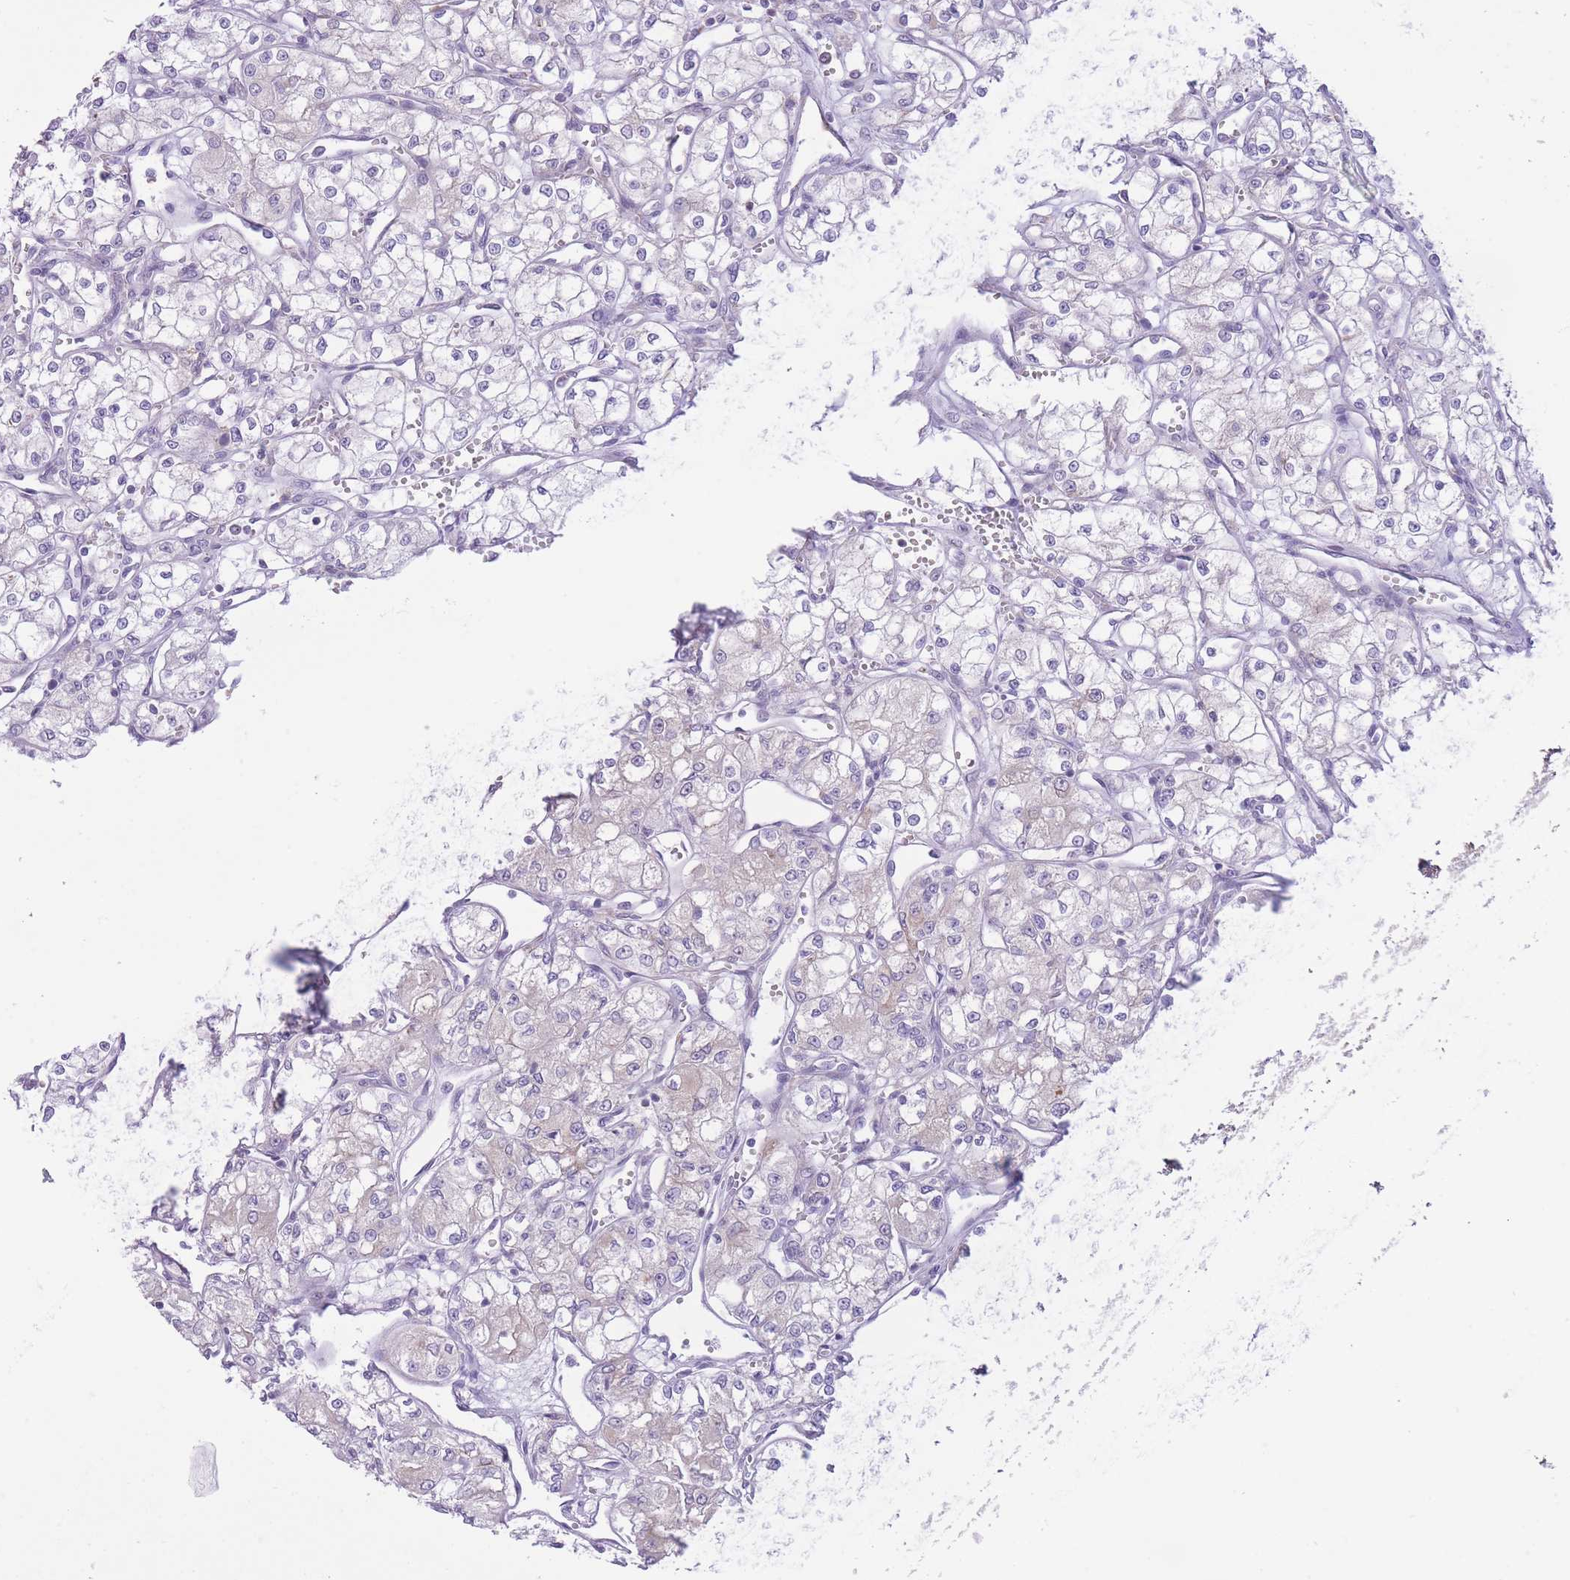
{"staining": {"intensity": "negative", "quantity": "none", "location": "none"}, "tissue": "renal cancer", "cell_type": "Tumor cells", "image_type": "cancer", "snomed": [{"axis": "morphology", "description": "Adenocarcinoma, NOS"}, {"axis": "topography", "description": "Kidney"}], "caption": "High magnification brightfield microscopy of renal cancer stained with DAB (brown) and counterstained with hematoxylin (blue): tumor cells show no significant expression.", "gene": "ZNF501", "patient": {"sex": "male", "age": 59}}